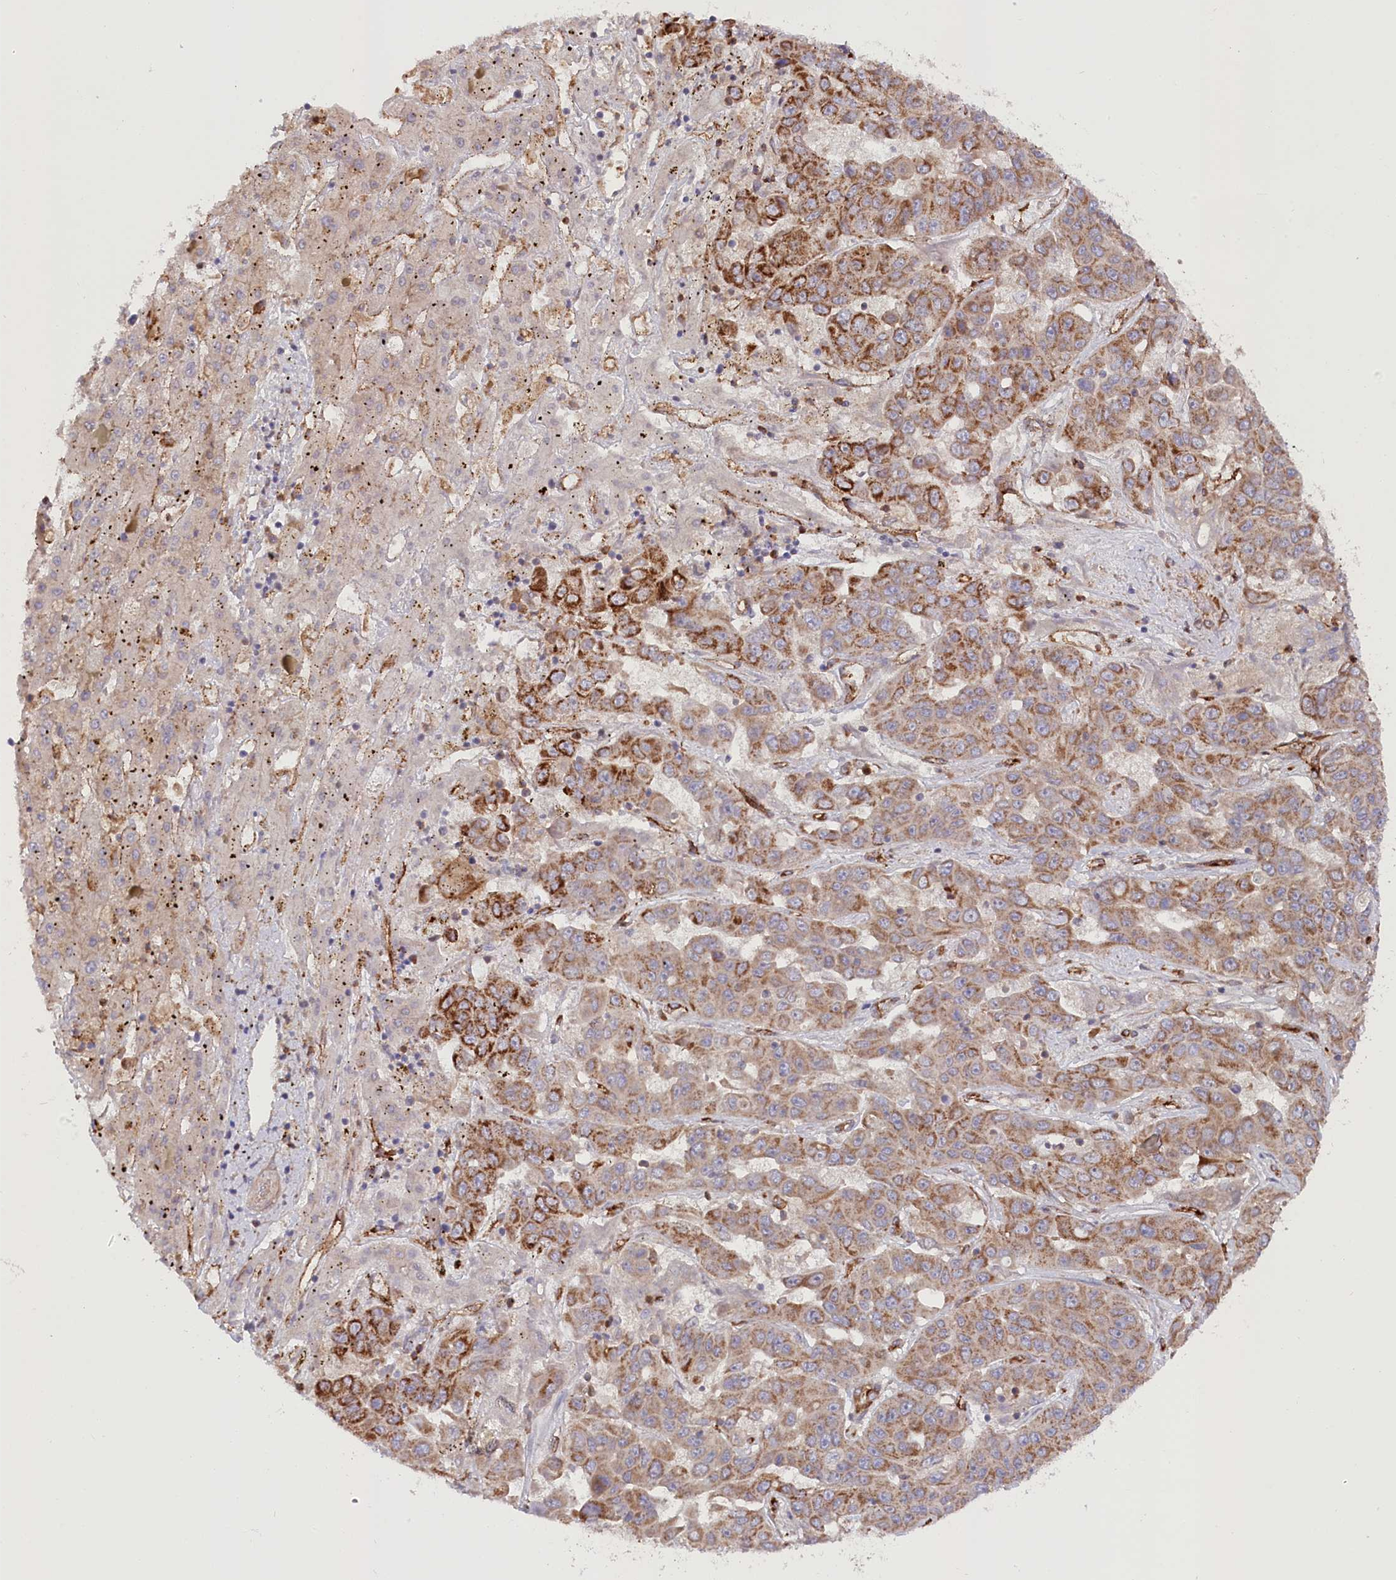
{"staining": {"intensity": "moderate", "quantity": ">75%", "location": "cytoplasmic/membranous"}, "tissue": "liver cancer", "cell_type": "Tumor cells", "image_type": "cancer", "snomed": [{"axis": "morphology", "description": "Cholangiocarcinoma"}, {"axis": "topography", "description": "Liver"}], "caption": "Human liver cancer (cholangiocarcinoma) stained with a brown dye reveals moderate cytoplasmic/membranous positive expression in approximately >75% of tumor cells.", "gene": "MTPAP", "patient": {"sex": "female", "age": 52}}